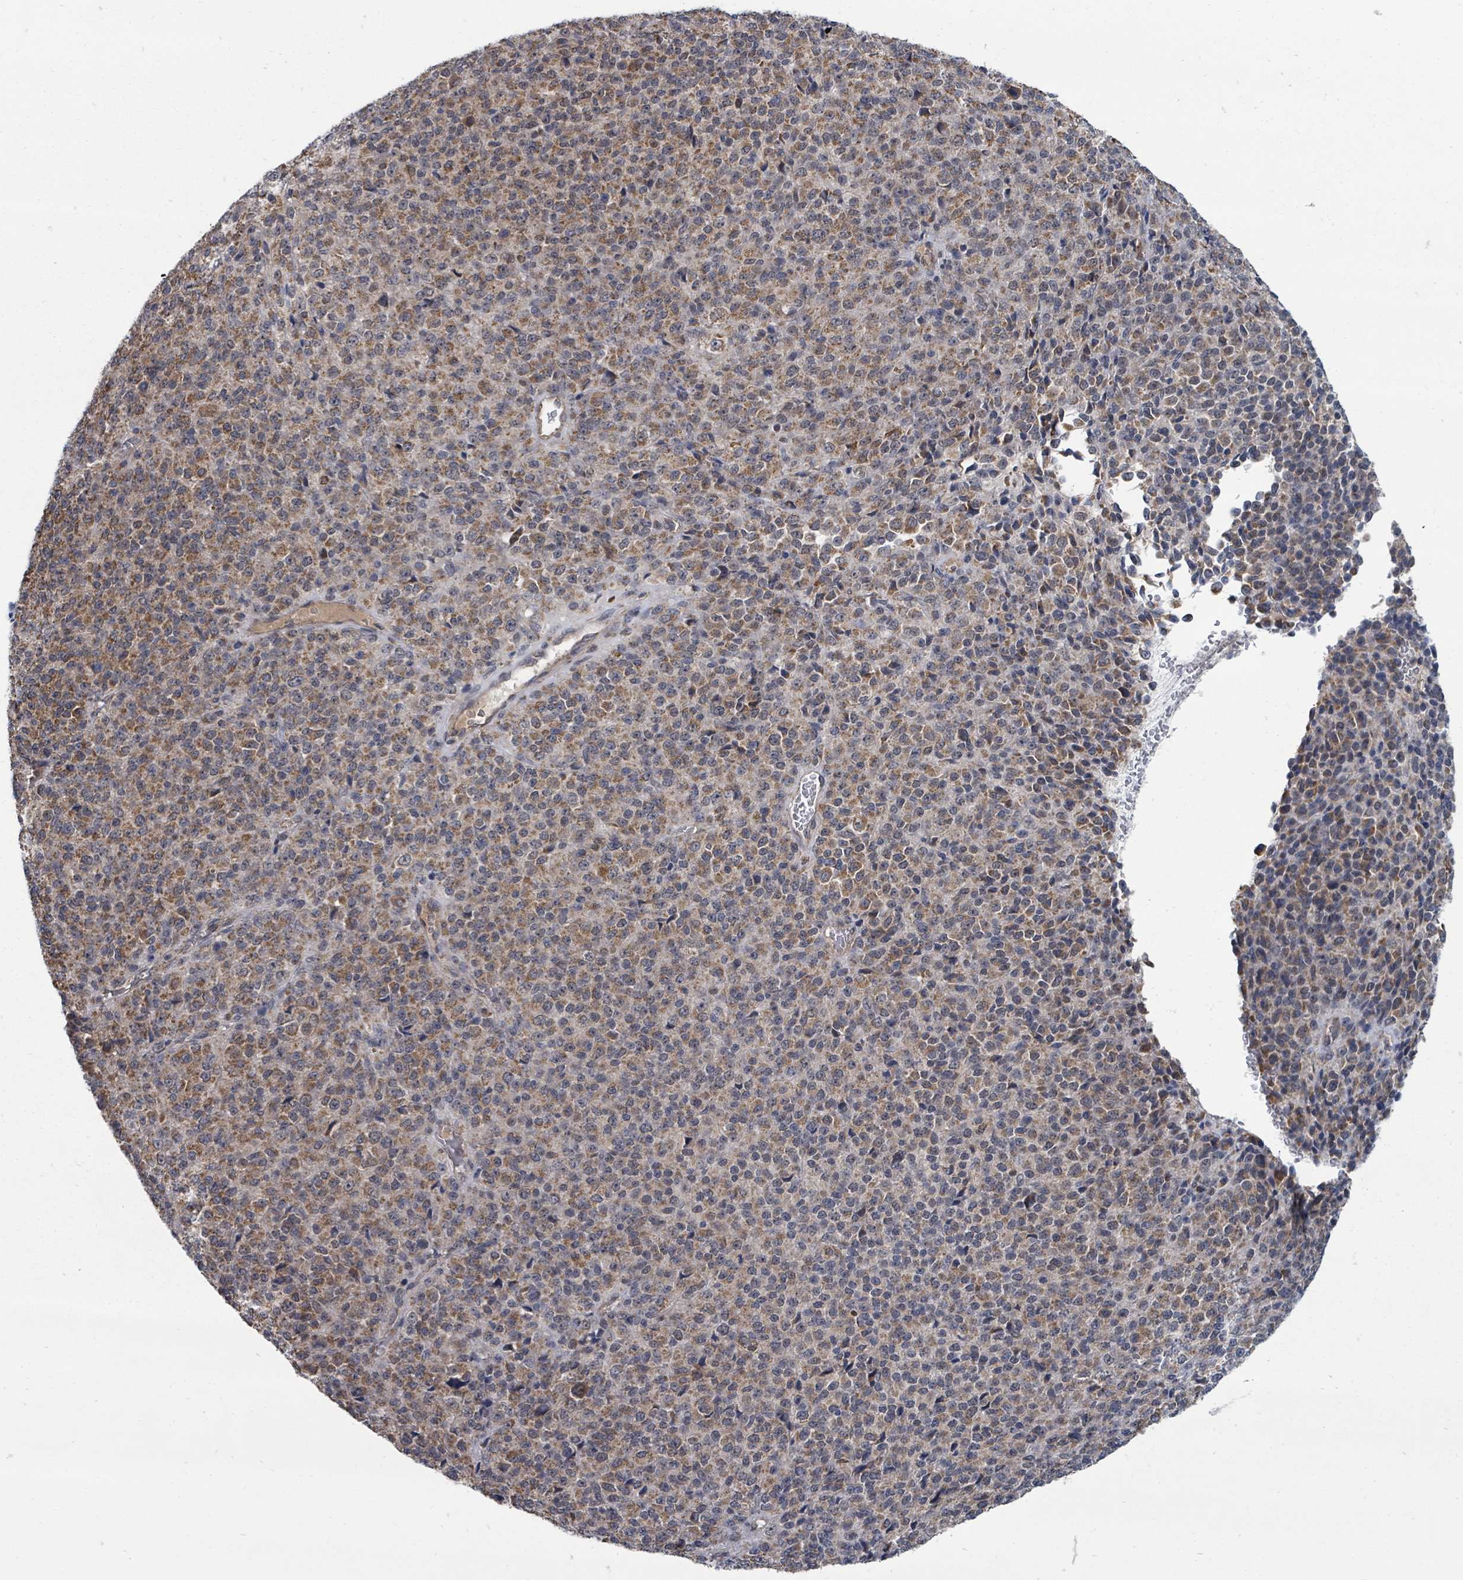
{"staining": {"intensity": "moderate", "quantity": ">75%", "location": "cytoplasmic/membranous"}, "tissue": "melanoma", "cell_type": "Tumor cells", "image_type": "cancer", "snomed": [{"axis": "morphology", "description": "Malignant melanoma, Metastatic site"}, {"axis": "topography", "description": "Brain"}], "caption": "Malignant melanoma (metastatic site) stained with a protein marker reveals moderate staining in tumor cells.", "gene": "MAGOHB", "patient": {"sex": "female", "age": 56}}